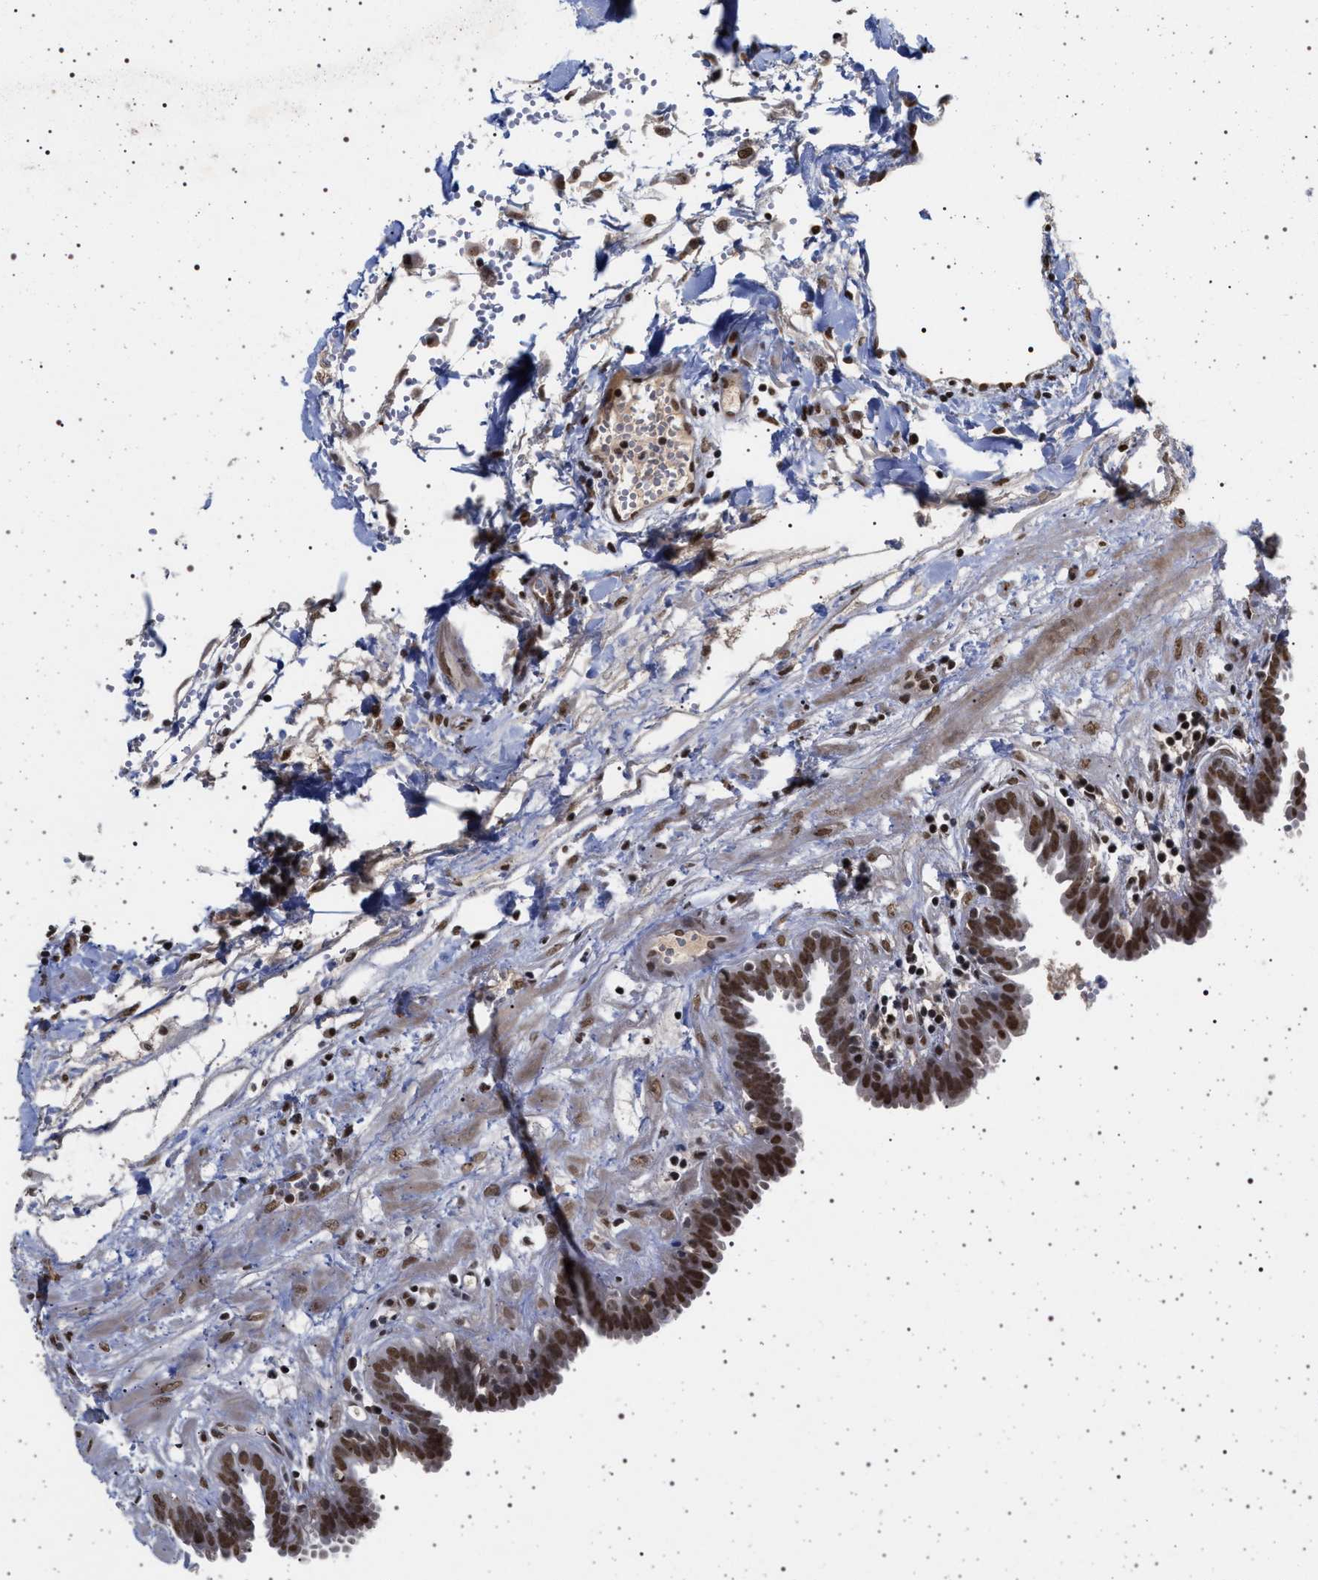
{"staining": {"intensity": "strong", "quantity": ">75%", "location": "nuclear"}, "tissue": "fallopian tube", "cell_type": "Glandular cells", "image_type": "normal", "snomed": [{"axis": "morphology", "description": "Normal tissue, NOS"}, {"axis": "topography", "description": "Fallopian tube"}, {"axis": "topography", "description": "Placenta"}], "caption": "Fallopian tube was stained to show a protein in brown. There is high levels of strong nuclear positivity in about >75% of glandular cells.", "gene": "PHF12", "patient": {"sex": "female", "age": 32}}